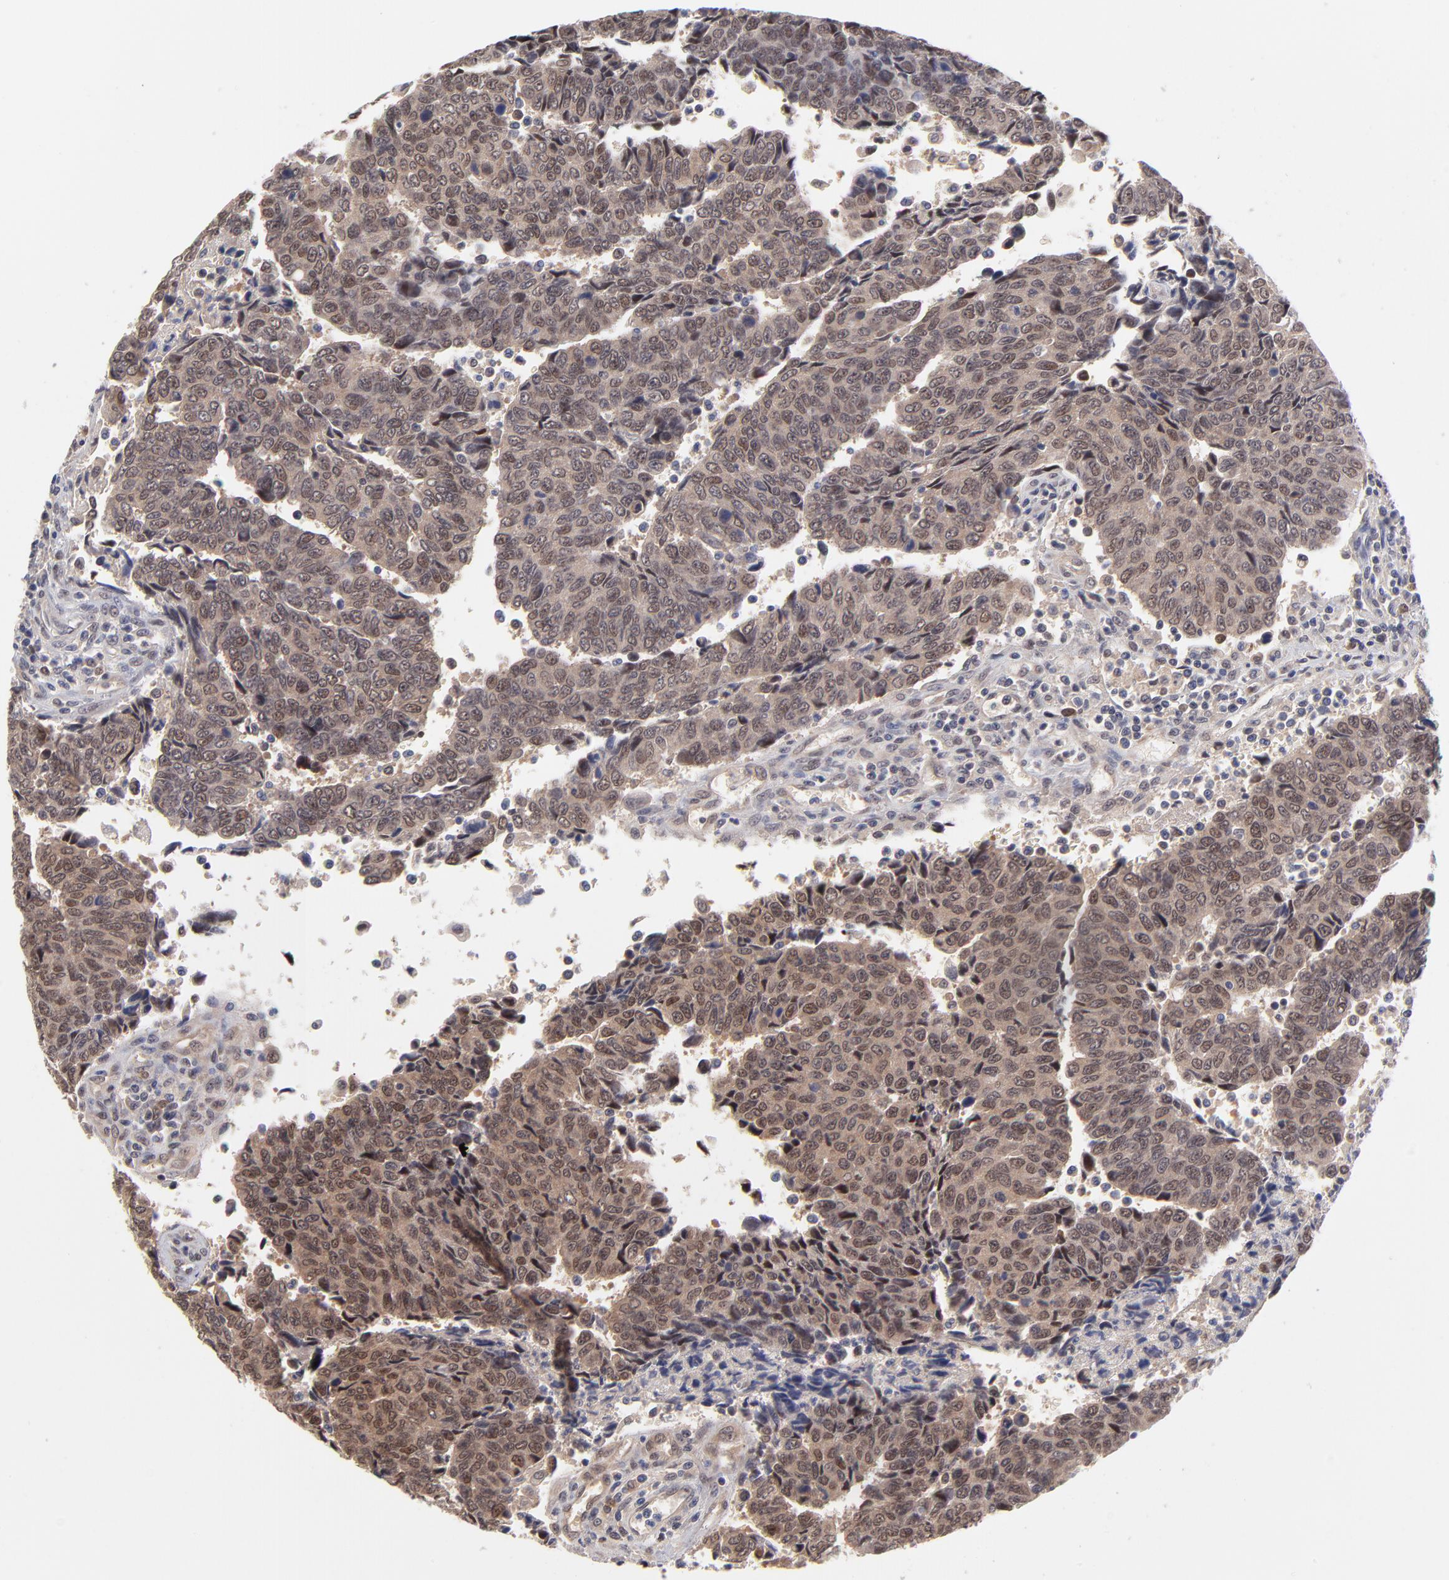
{"staining": {"intensity": "moderate", "quantity": ">75%", "location": "cytoplasmic/membranous,nuclear"}, "tissue": "urothelial cancer", "cell_type": "Tumor cells", "image_type": "cancer", "snomed": [{"axis": "morphology", "description": "Urothelial carcinoma, High grade"}, {"axis": "topography", "description": "Urinary bladder"}], "caption": "High-grade urothelial carcinoma stained with a protein marker demonstrates moderate staining in tumor cells.", "gene": "UBE2E3", "patient": {"sex": "male", "age": 86}}